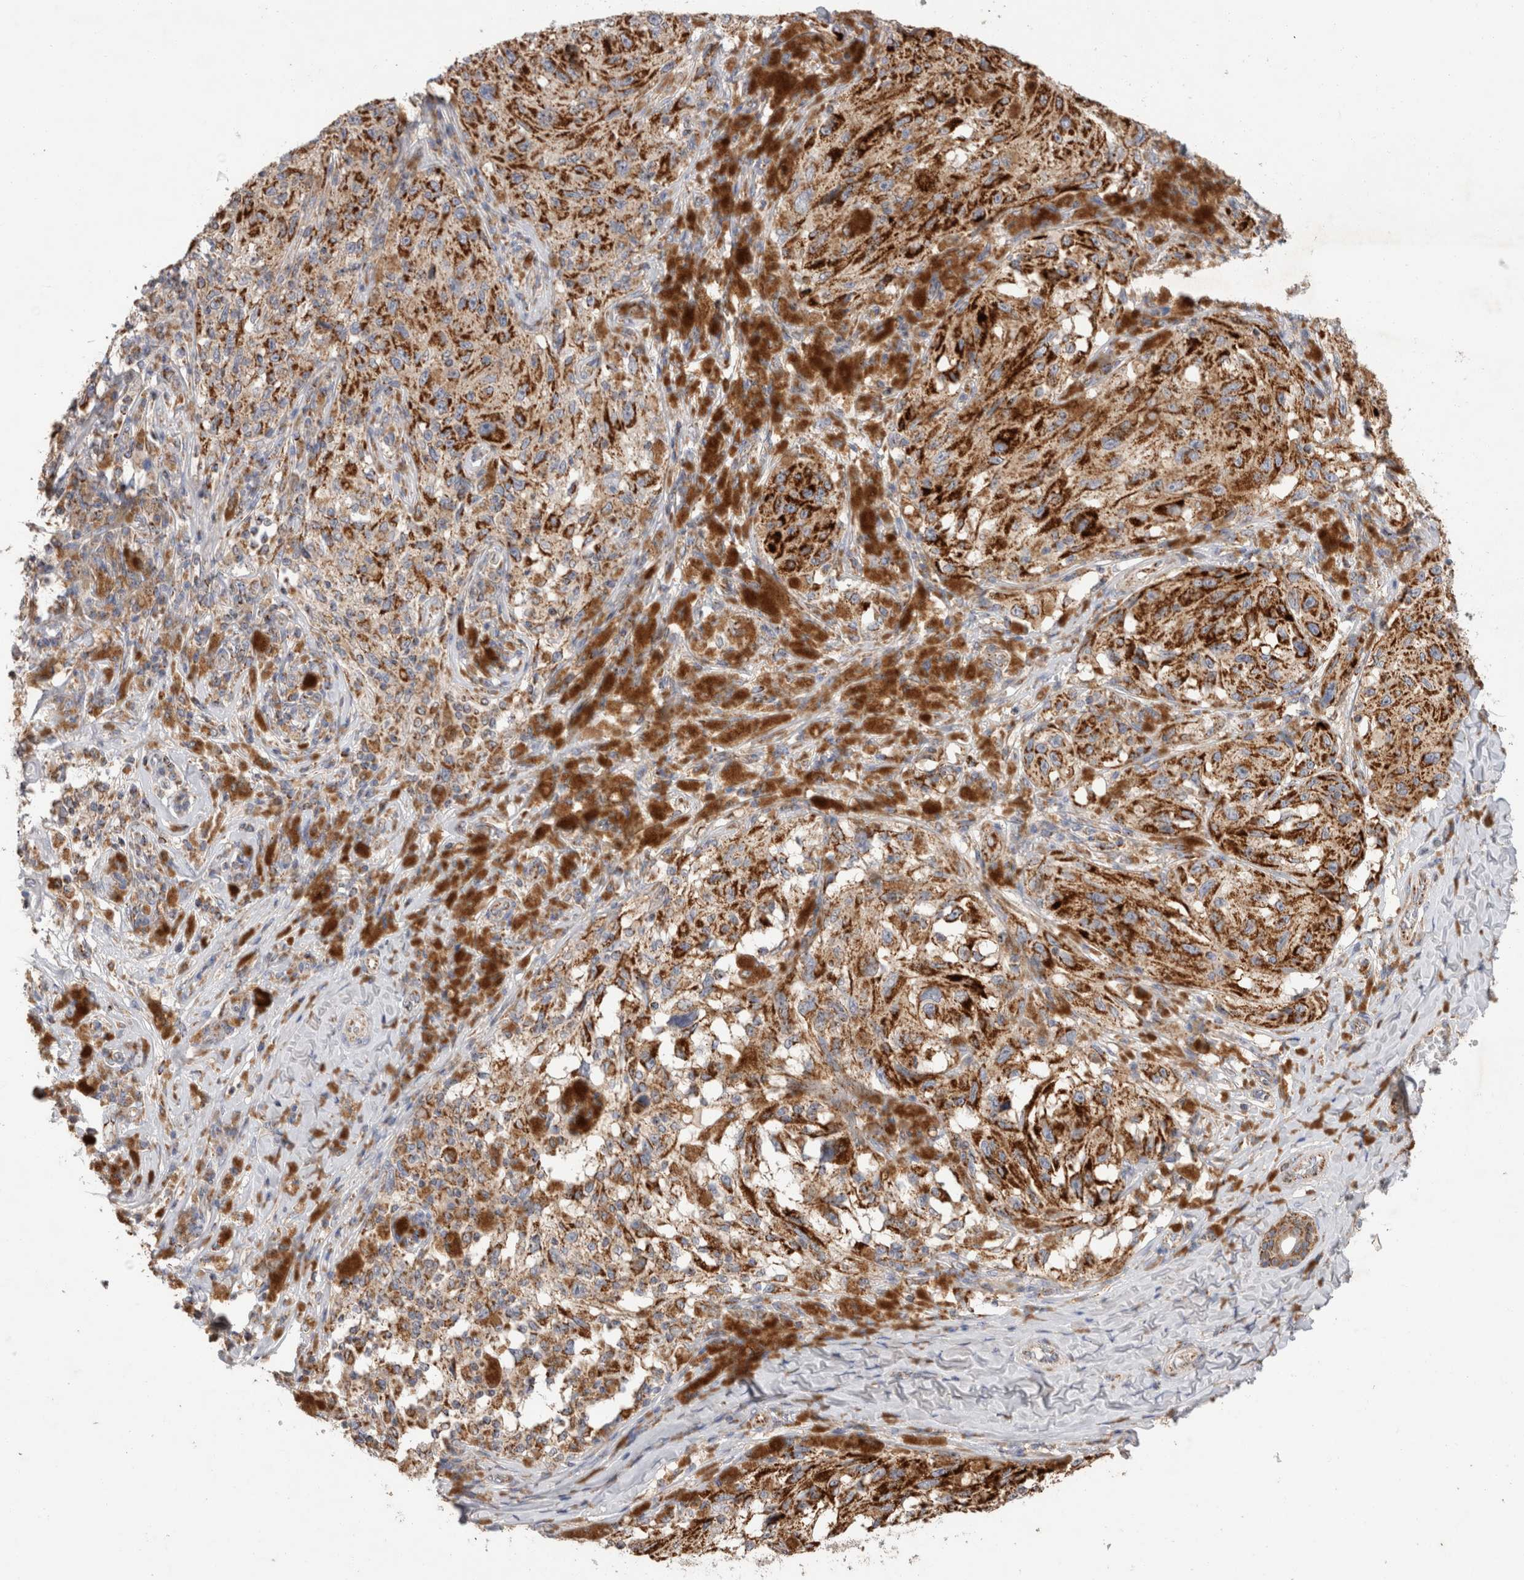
{"staining": {"intensity": "strong", "quantity": ">75%", "location": "cytoplasmic/membranous"}, "tissue": "melanoma", "cell_type": "Tumor cells", "image_type": "cancer", "snomed": [{"axis": "morphology", "description": "Malignant melanoma, NOS"}, {"axis": "topography", "description": "Skin"}], "caption": "An IHC micrograph of tumor tissue is shown. Protein staining in brown highlights strong cytoplasmic/membranous positivity in melanoma within tumor cells.", "gene": "IARS2", "patient": {"sex": "female", "age": 73}}